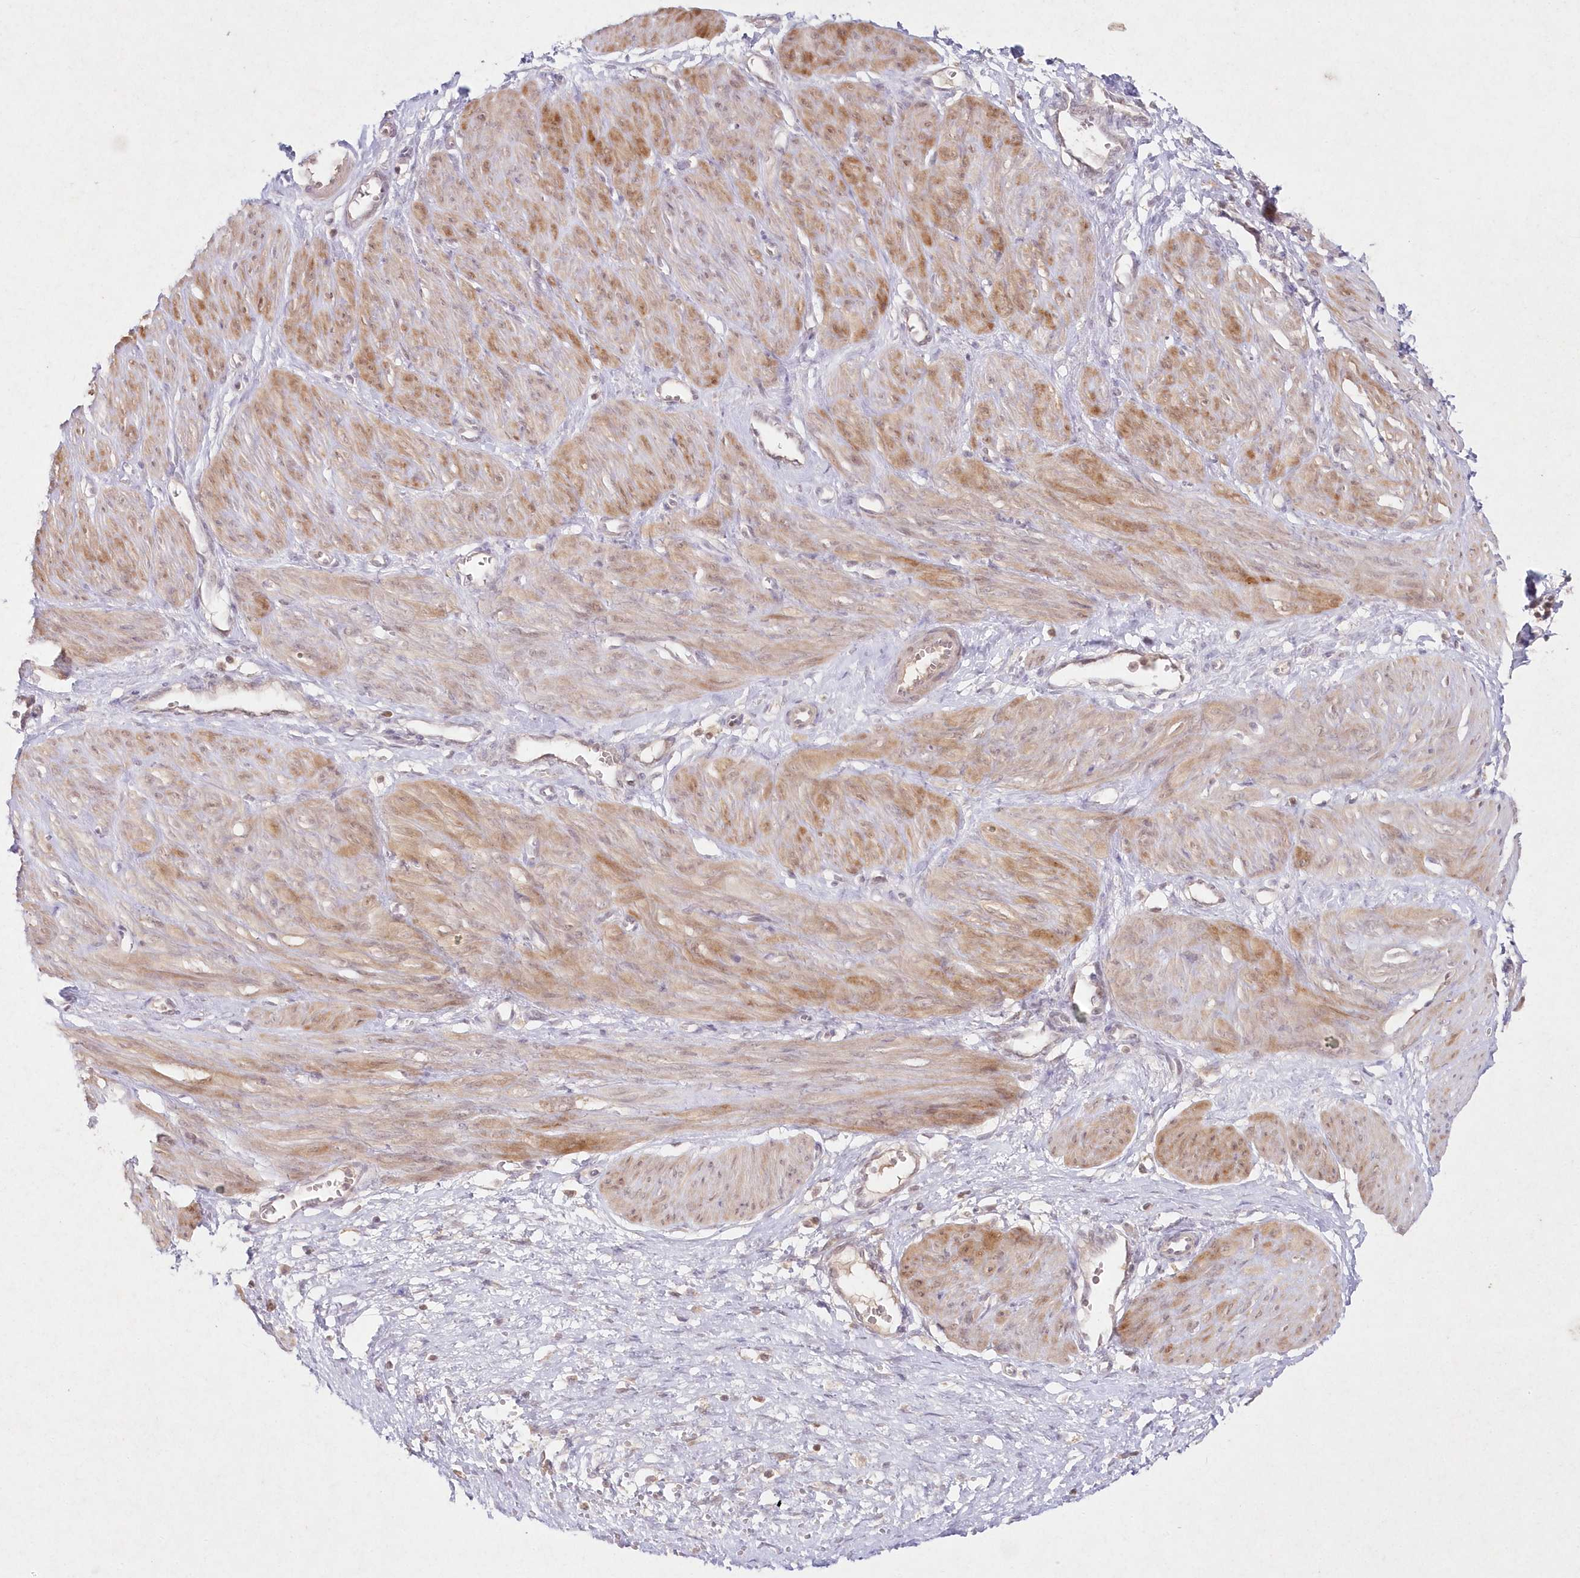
{"staining": {"intensity": "moderate", "quantity": "25%-75%", "location": "cytoplasmic/membranous,nuclear"}, "tissue": "smooth muscle", "cell_type": "Smooth muscle cells", "image_type": "normal", "snomed": [{"axis": "morphology", "description": "Normal tissue, NOS"}, {"axis": "topography", "description": "Endometrium"}], "caption": "Smooth muscle stained with DAB (3,3'-diaminobenzidine) immunohistochemistry shows medium levels of moderate cytoplasmic/membranous,nuclear staining in about 25%-75% of smooth muscle cells. The staining was performed using DAB (3,3'-diaminobenzidine) to visualize the protein expression in brown, while the nuclei were stained in blue with hematoxylin (Magnification: 20x).", "gene": "ASCC1", "patient": {"sex": "female", "age": 33}}